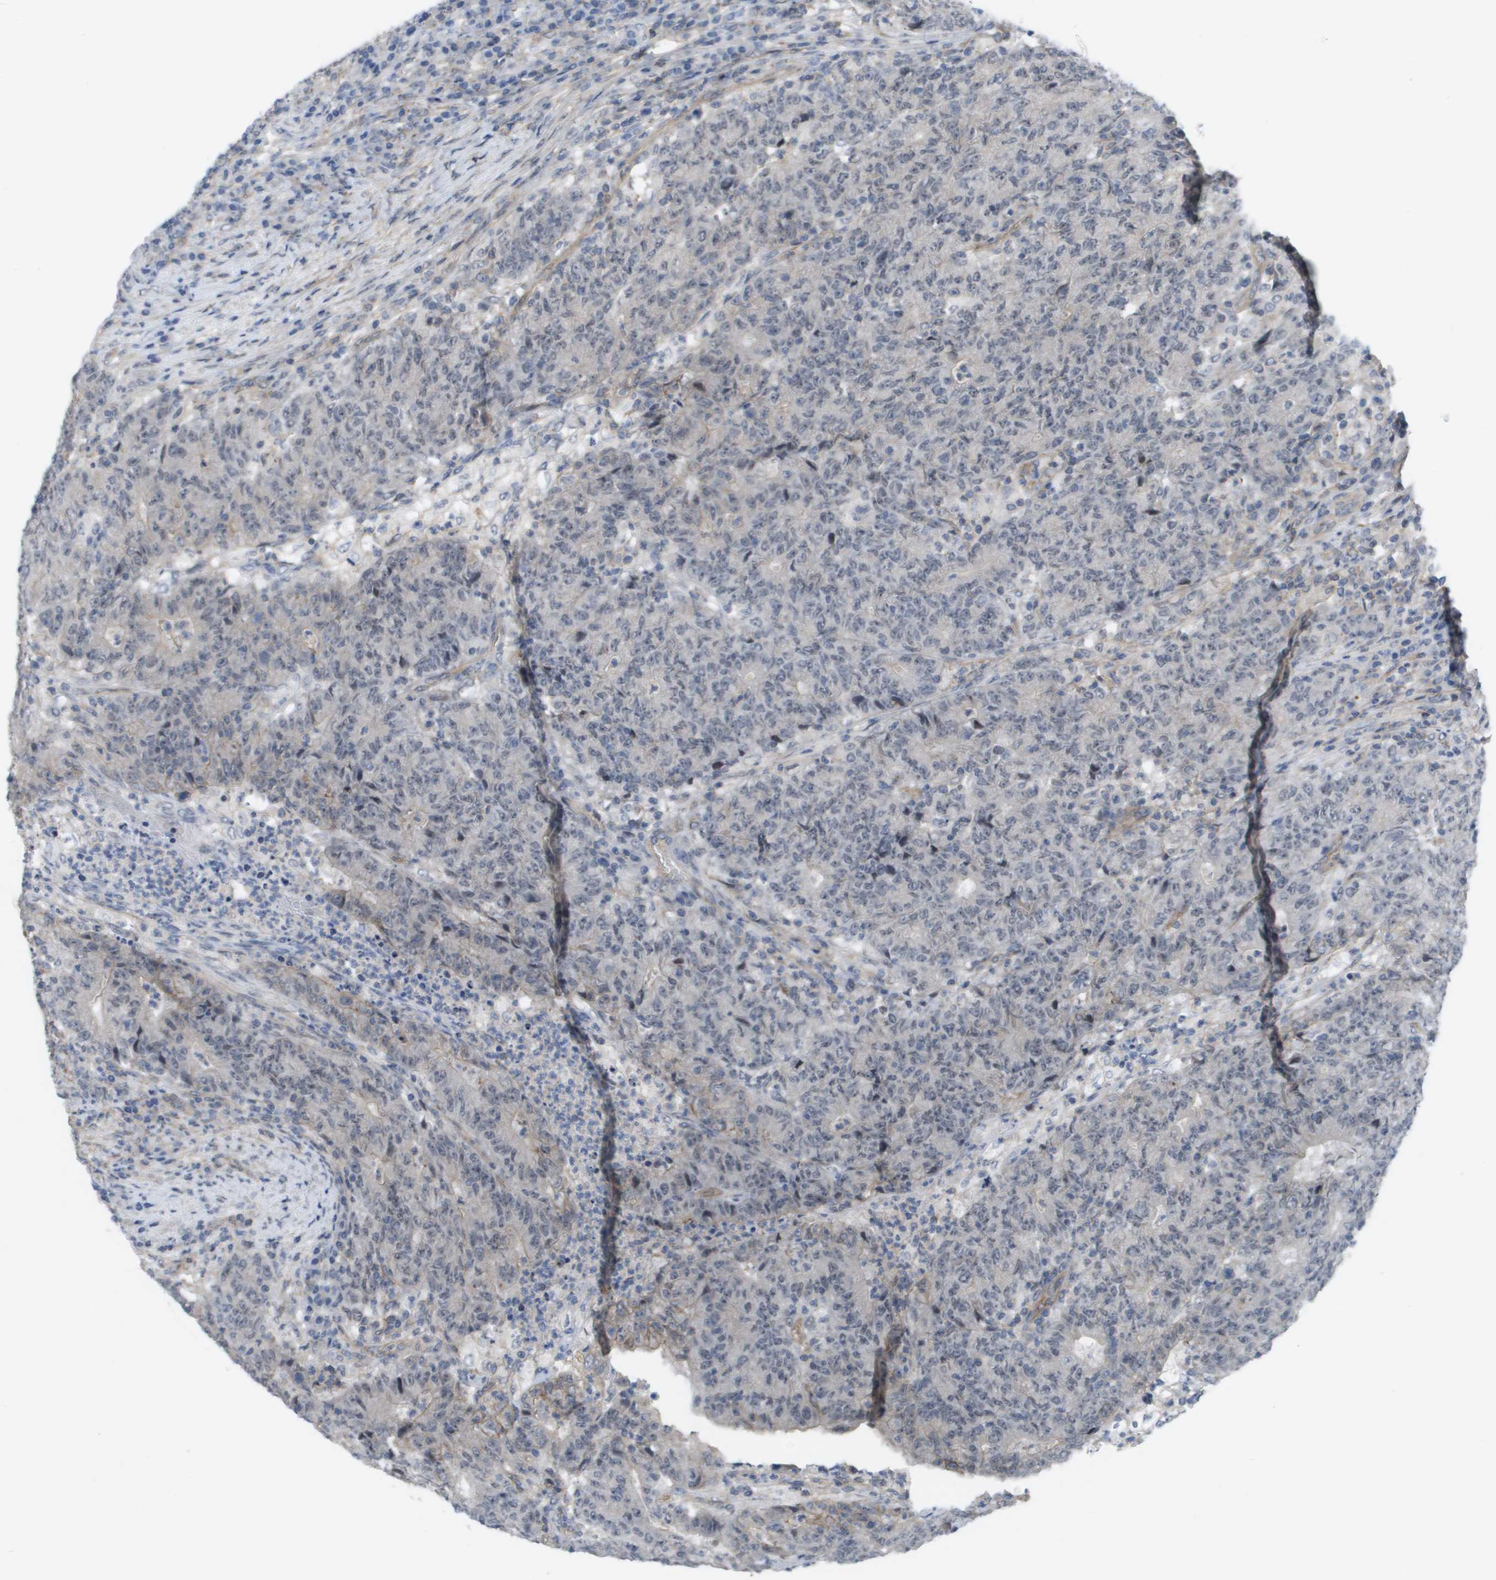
{"staining": {"intensity": "negative", "quantity": "none", "location": "none"}, "tissue": "colorectal cancer", "cell_type": "Tumor cells", "image_type": "cancer", "snomed": [{"axis": "morphology", "description": "Normal tissue, NOS"}, {"axis": "morphology", "description": "Adenocarcinoma, NOS"}, {"axis": "topography", "description": "Colon"}], "caption": "DAB immunohistochemical staining of colorectal cancer (adenocarcinoma) displays no significant positivity in tumor cells.", "gene": "MTARC2", "patient": {"sex": "female", "age": 75}}